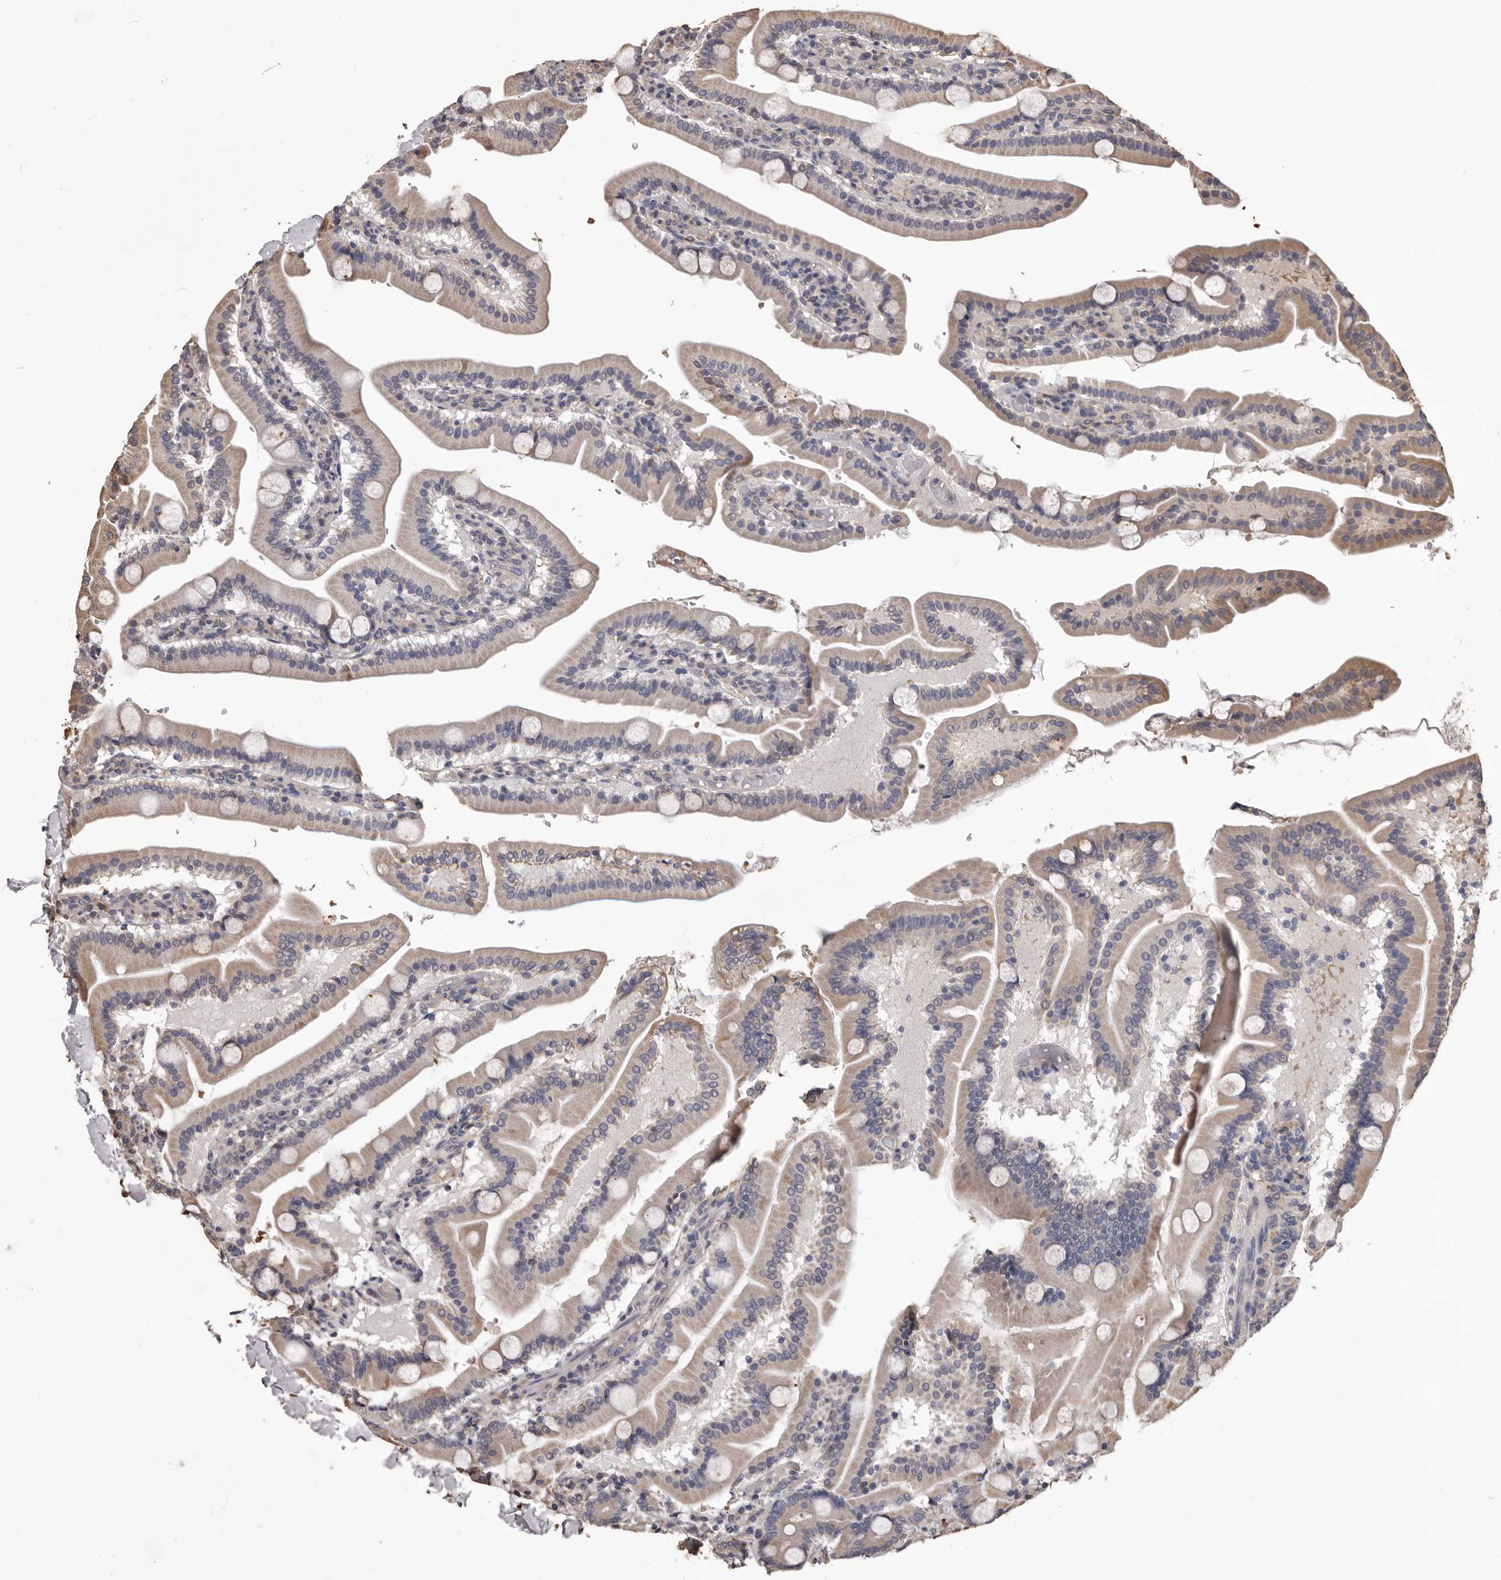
{"staining": {"intensity": "moderate", "quantity": ">75%", "location": "cytoplasmic/membranous"}, "tissue": "duodenum", "cell_type": "Glandular cells", "image_type": "normal", "snomed": [{"axis": "morphology", "description": "Normal tissue, NOS"}, {"axis": "topography", "description": "Duodenum"}], "caption": "IHC micrograph of unremarkable human duodenum stained for a protein (brown), which shows medium levels of moderate cytoplasmic/membranous expression in about >75% of glandular cells.", "gene": "CEP104", "patient": {"sex": "male", "age": 55}}